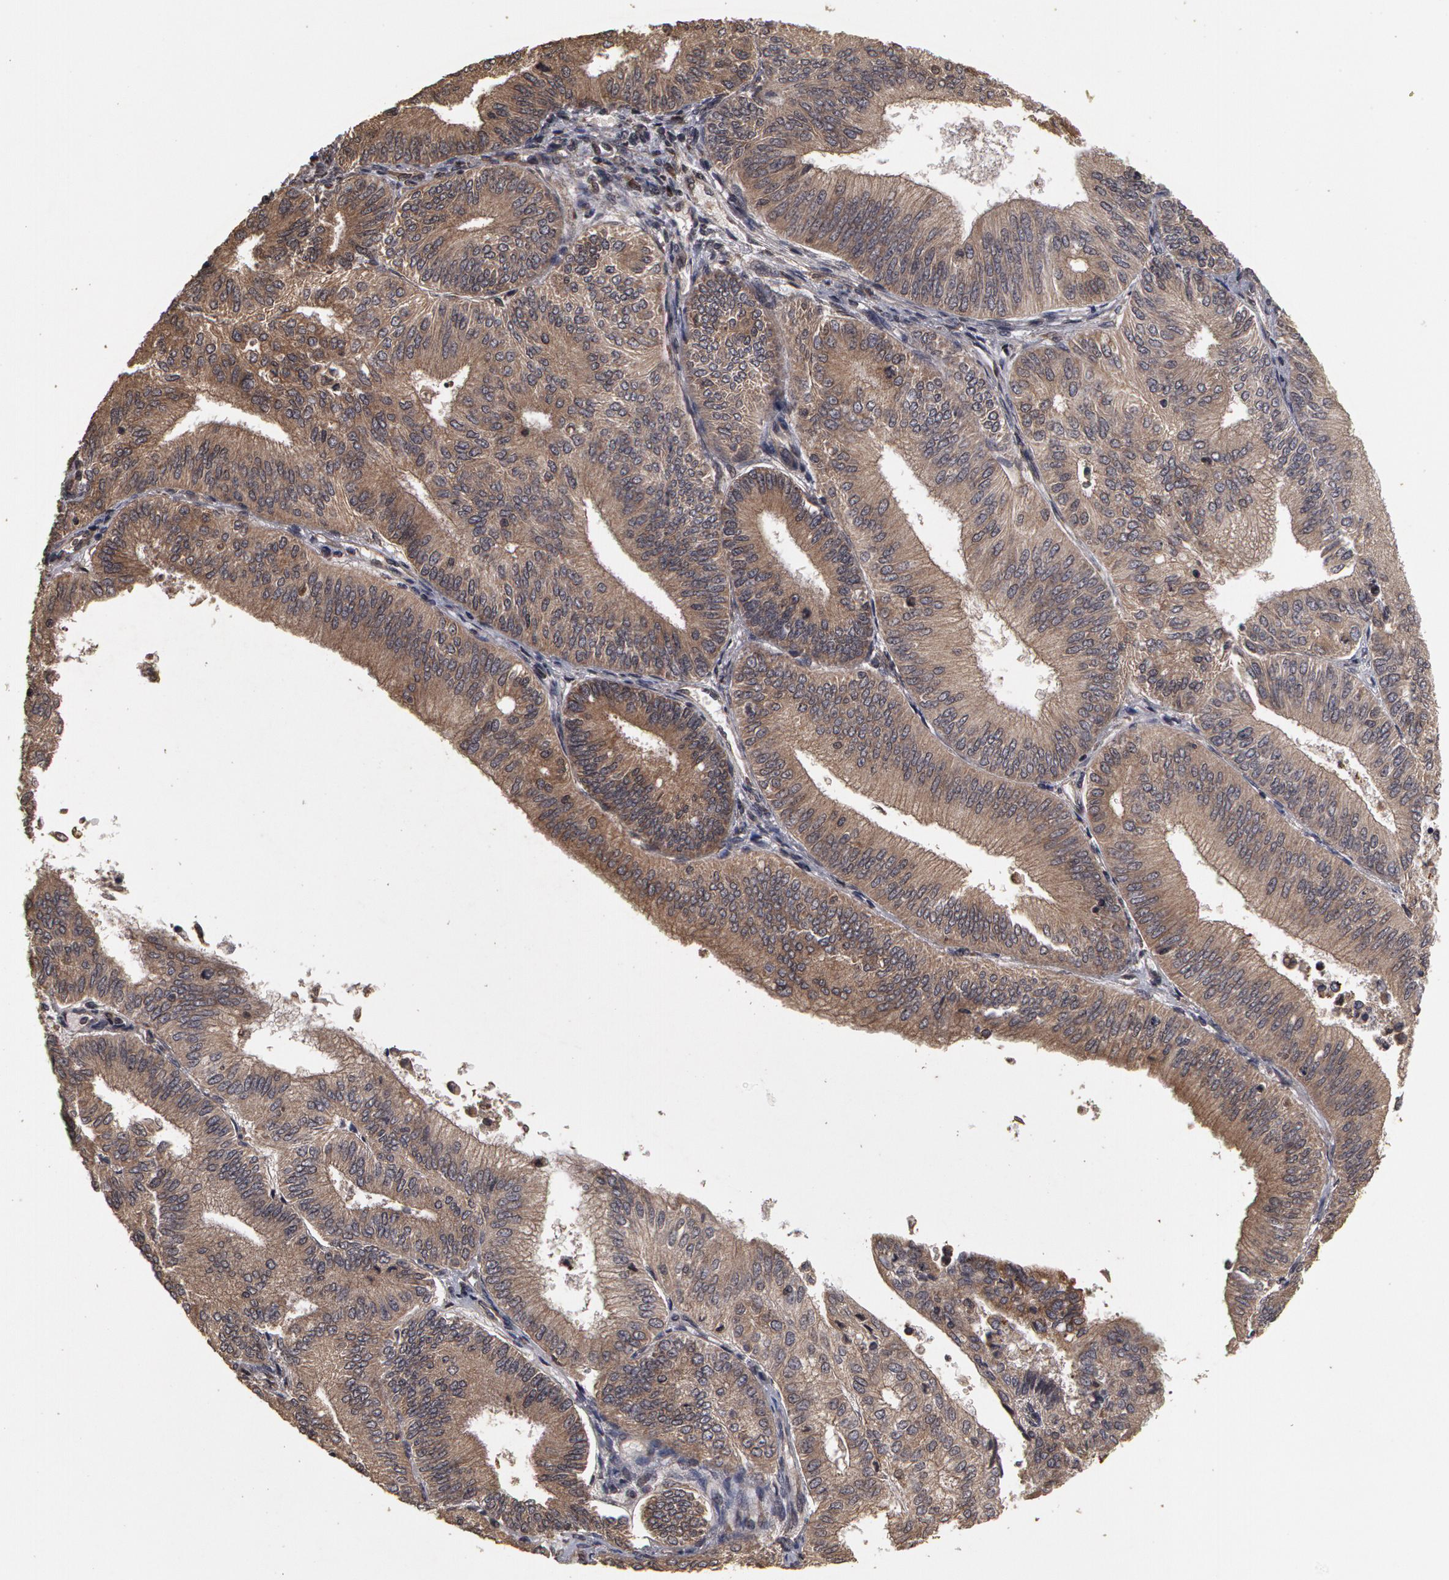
{"staining": {"intensity": "weak", "quantity": ">75%", "location": "cytoplasmic/membranous"}, "tissue": "endometrial cancer", "cell_type": "Tumor cells", "image_type": "cancer", "snomed": [{"axis": "morphology", "description": "Adenocarcinoma, NOS"}, {"axis": "topography", "description": "Endometrium"}], "caption": "Immunohistochemical staining of endometrial cancer demonstrates low levels of weak cytoplasmic/membranous protein positivity in about >75% of tumor cells.", "gene": "CALR", "patient": {"sex": "female", "age": 55}}